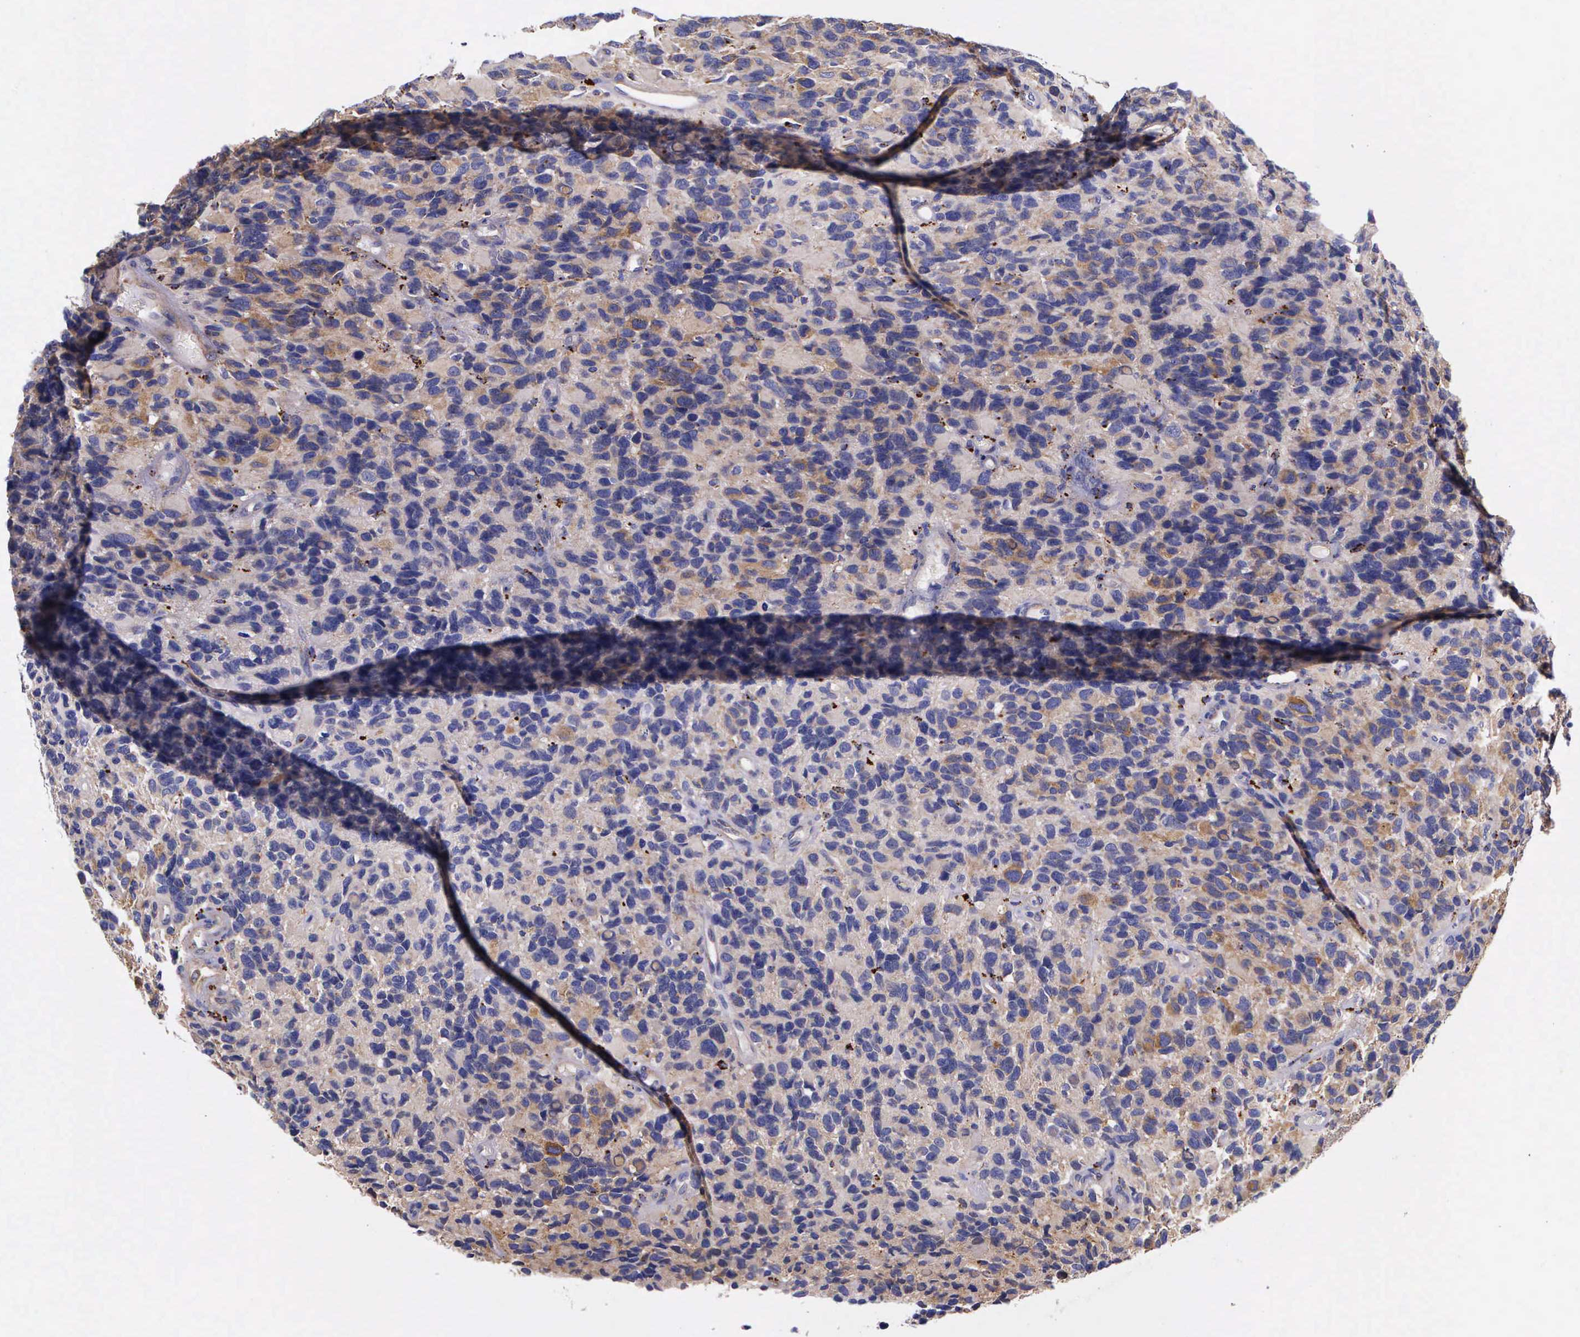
{"staining": {"intensity": "weak", "quantity": "<25%", "location": "cytoplasmic/membranous"}, "tissue": "glioma", "cell_type": "Tumor cells", "image_type": "cancer", "snomed": [{"axis": "morphology", "description": "Glioma, malignant, High grade"}, {"axis": "topography", "description": "Brain"}], "caption": "This is an IHC photomicrograph of malignant high-grade glioma. There is no staining in tumor cells.", "gene": "BCAR1", "patient": {"sex": "male", "age": 77}}